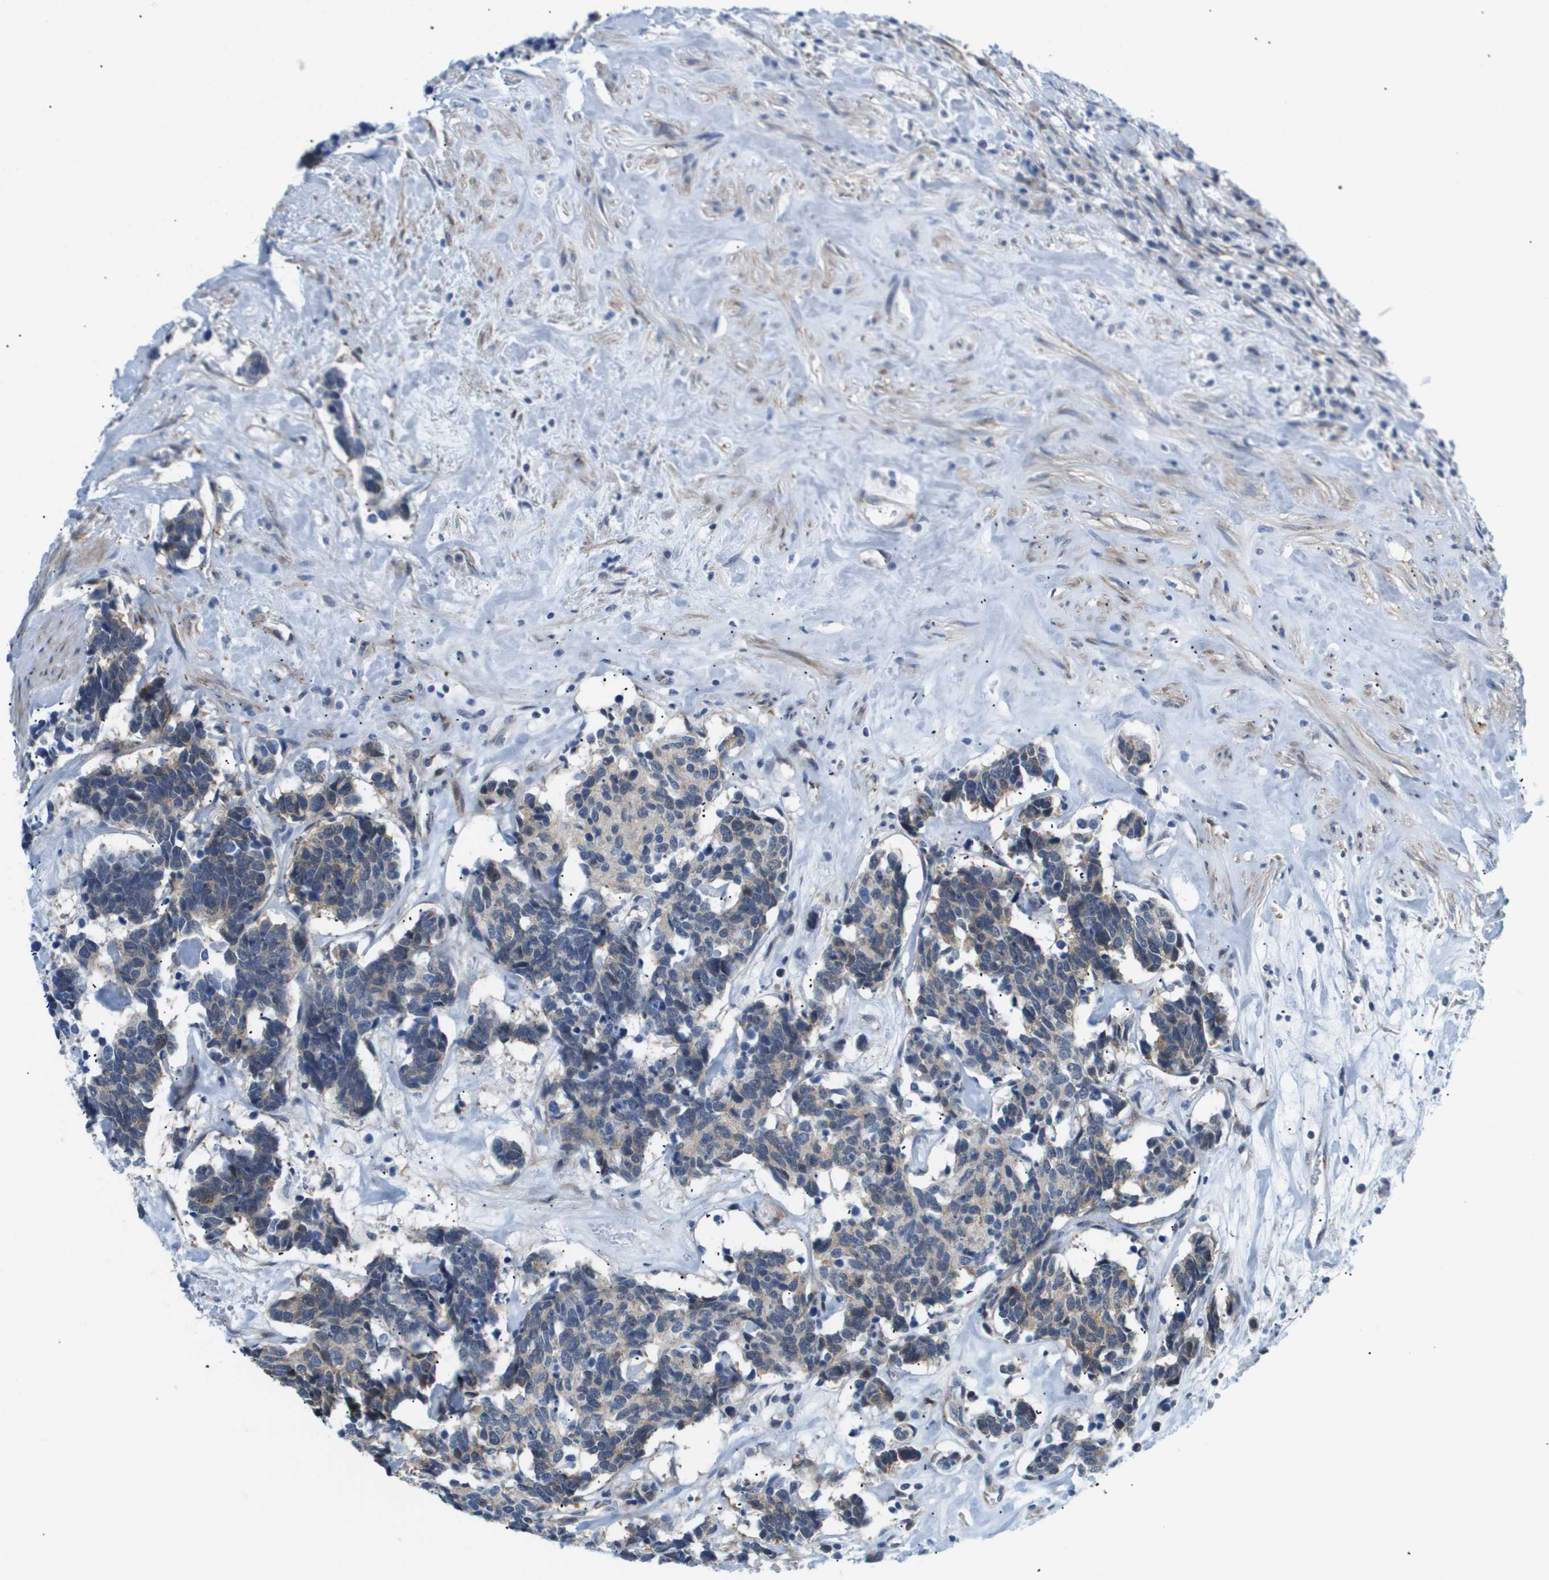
{"staining": {"intensity": "weak", "quantity": "<25%", "location": "cytoplasmic/membranous"}, "tissue": "carcinoid", "cell_type": "Tumor cells", "image_type": "cancer", "snomed": [{"axis": "morphology", "description": "Carcinoma, NOS"}, {"axis": "morphology", "description": "Carcinoid, malignant, NOS"}, {"axis": "topography", "description": "Urinary bladder"}], "caption": "IHC of carcinoid exhibits no positivity in tumor cells.", "gene": "OTUD5", "patient": {"sex": "male", "age": 57}}